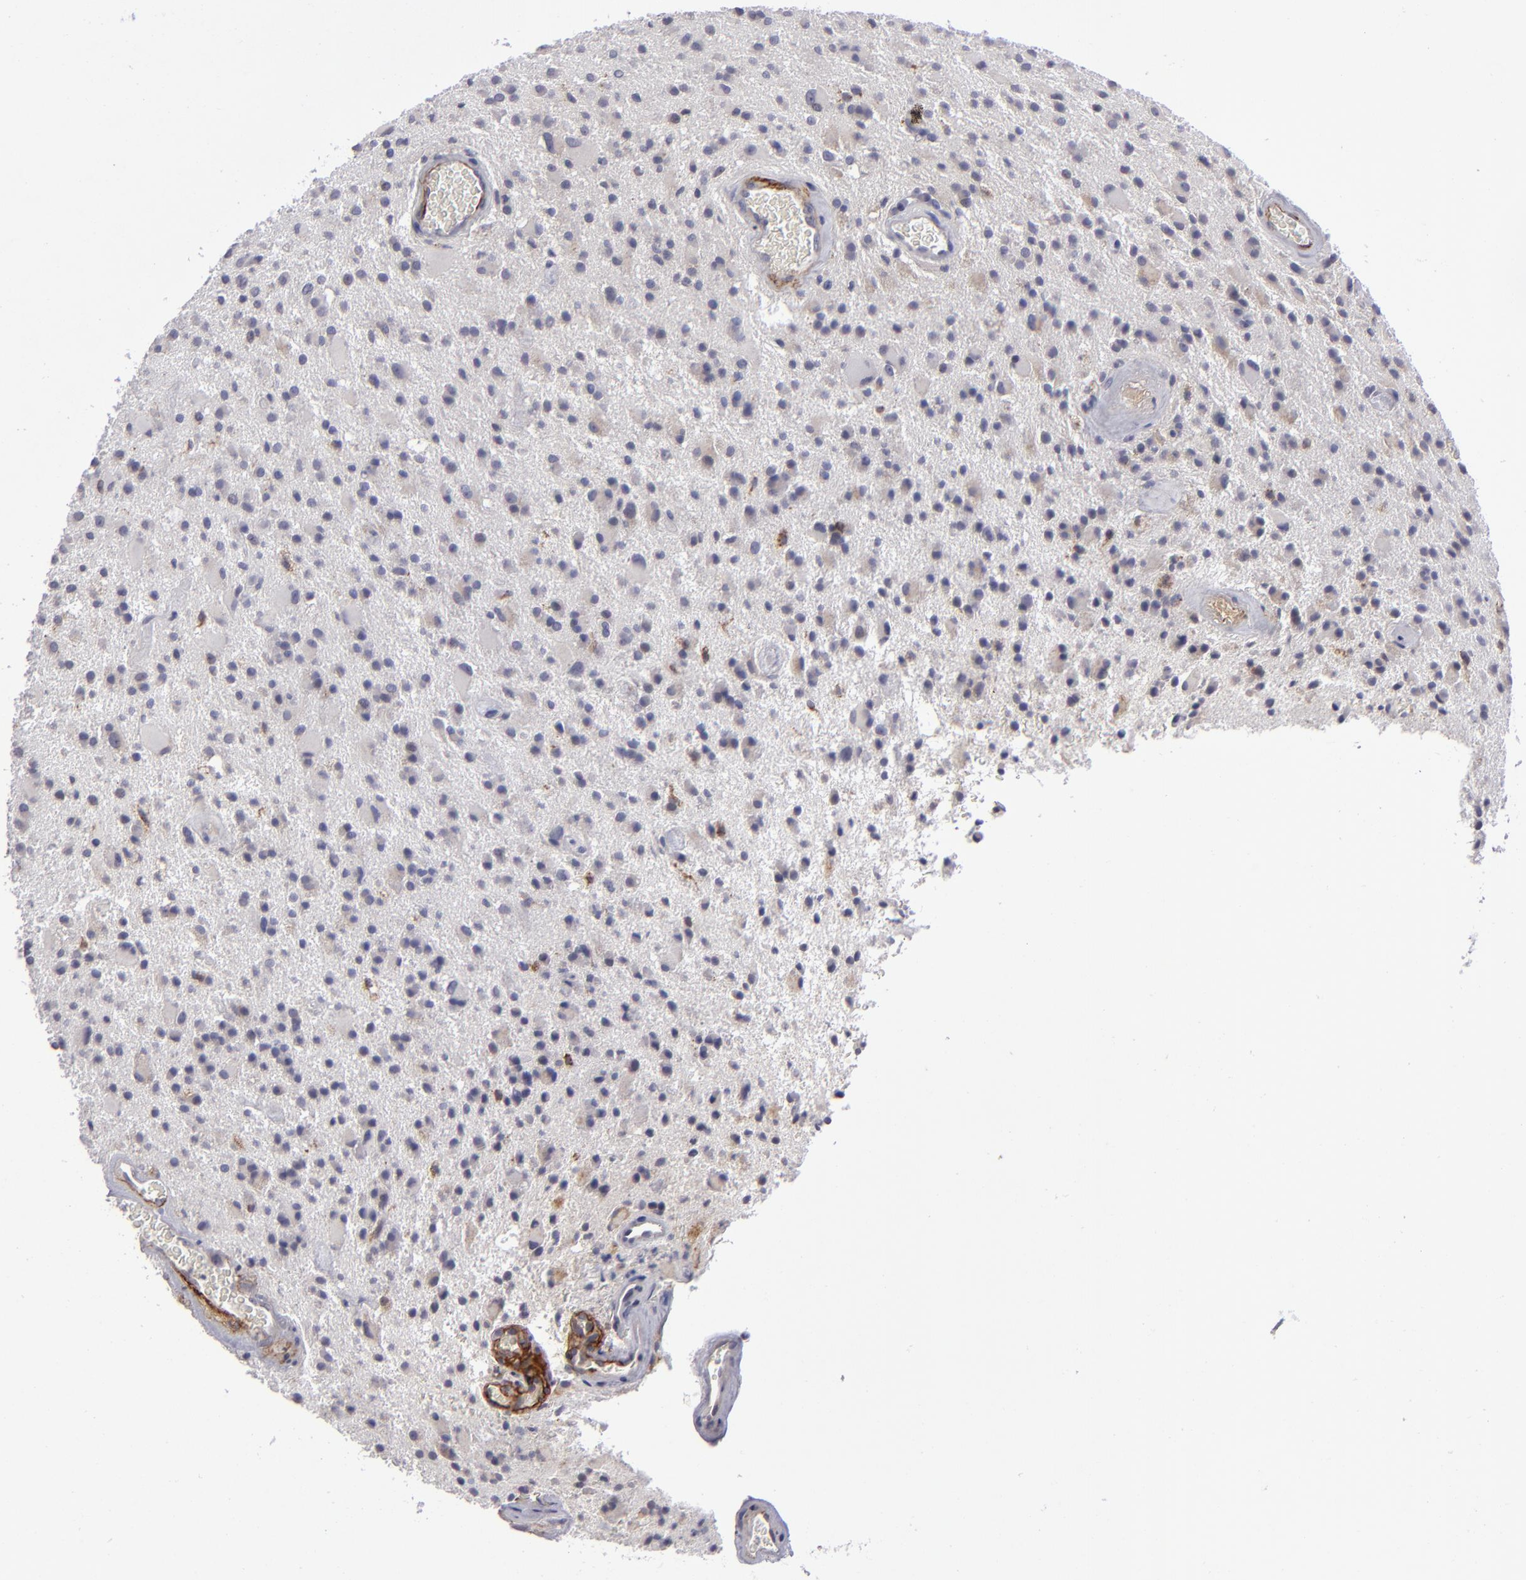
{"staining": {"intensity": "weak", "quantity": "<25%", "location": "cytoplasmic/membranous"}, "tissue": "glioma", "cell_type": "Tumor cells", "image_type": "cancer", "snomed": [{"axis": "morphology", "description": "Glioma, malignant, Low grade"}, {"axis": "topography", "description": "Brain"}], "caption": "Glioma stained for a protein using immunohistochemistry (IHC) exhibits no staining tumor cells.", "gene": "ZNF175", "patient": {"sex": "male", "age": 58}}